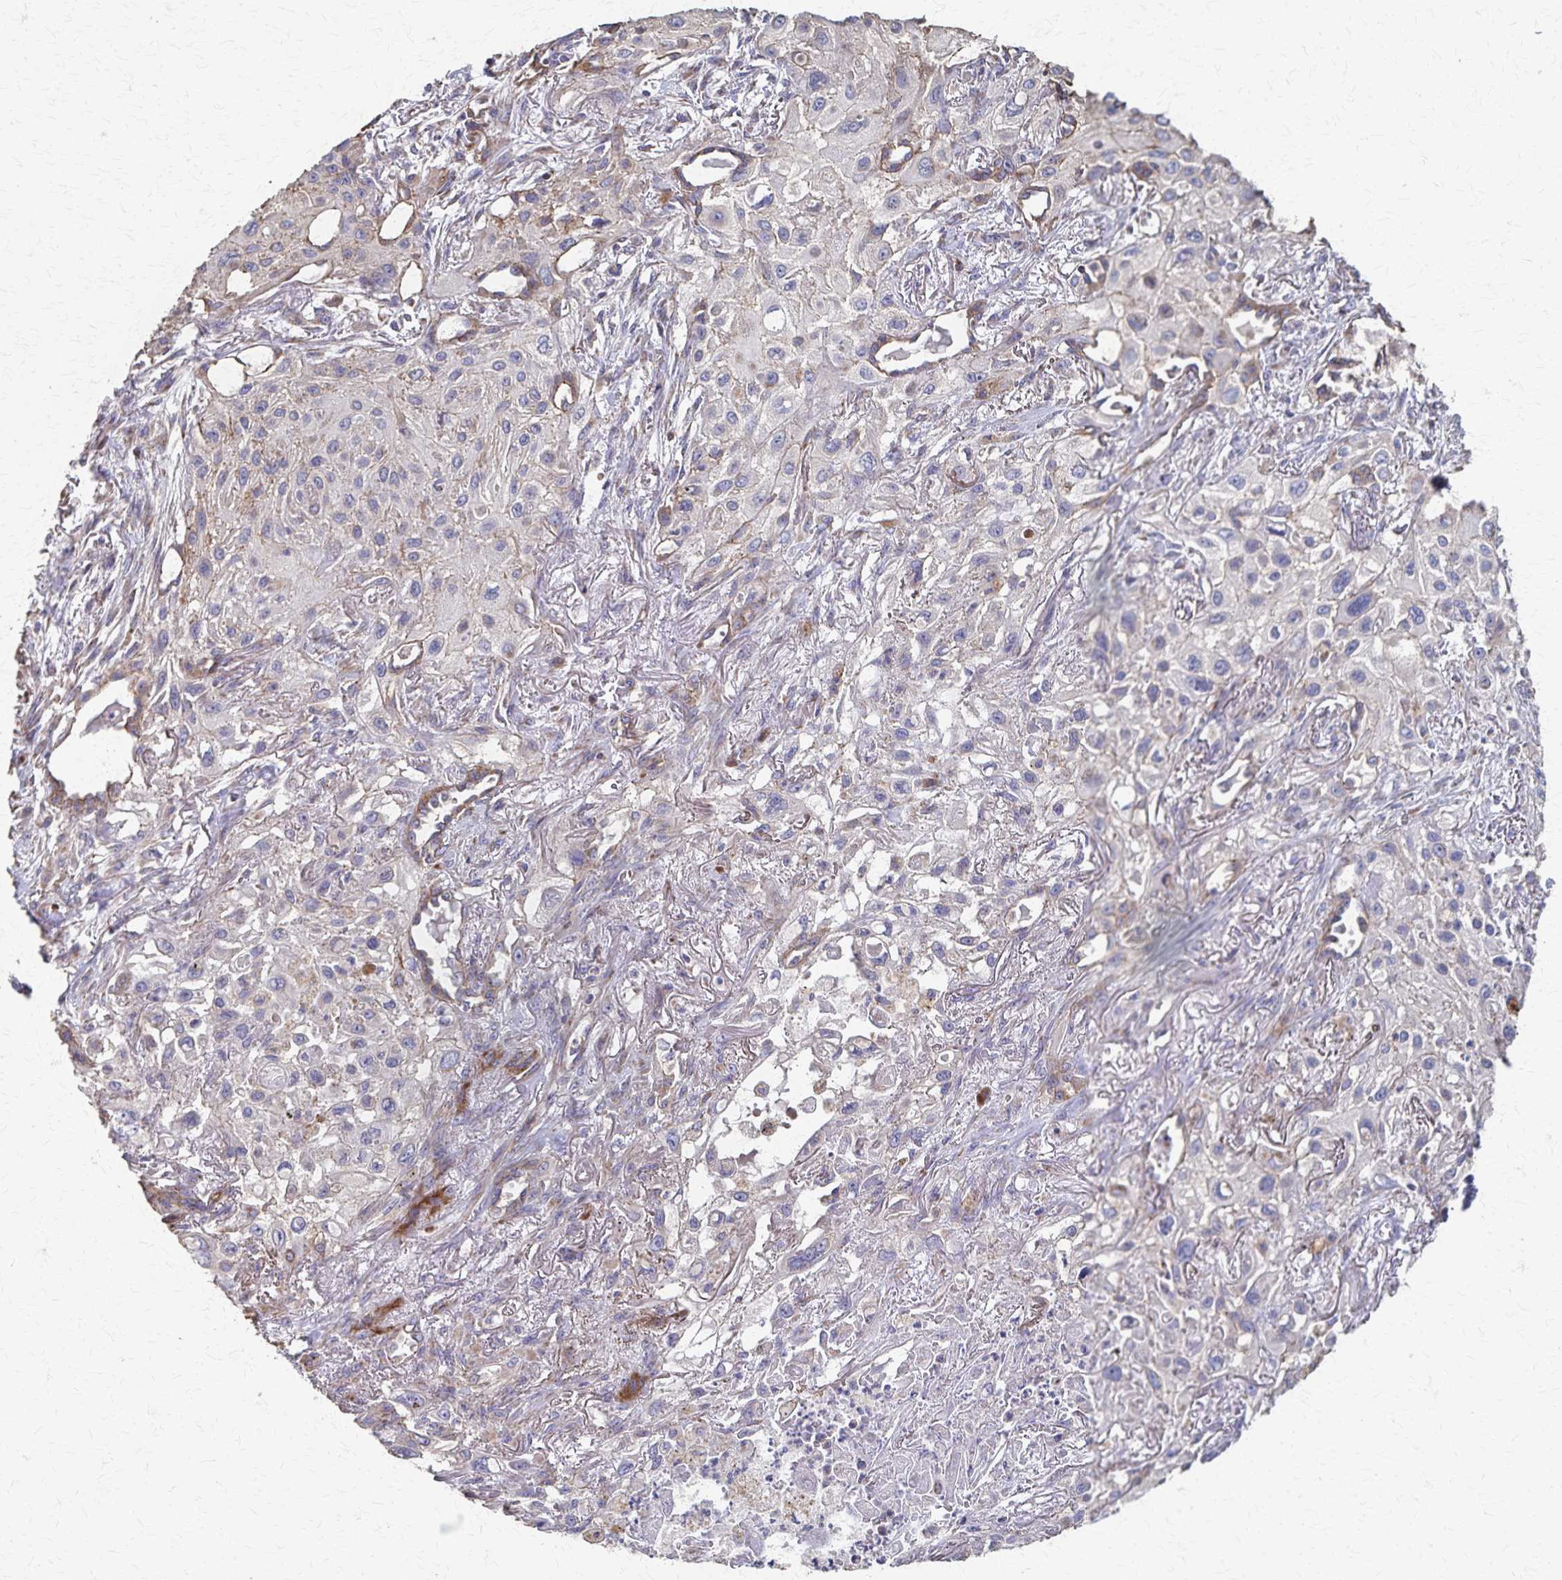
{"staining": {"intensity": "weak", "quantity": "<25%", "location": "cytoplasmic/membranous"}, "tissue": "lung cancer", "cell_type": "Tumor cells", "image_type": "cancer", "snomed": [{"axis": "morphology", "description": "Squamous cell carcinoma, NOS"}, {"axis": "topography", "description": "Lung"}], "caption": "Histopathology image shows no significant protein positivity in tumor cells of lung cancer.", "gene": "PGAP2", "patient": {"sex": "male", "age": 71}}